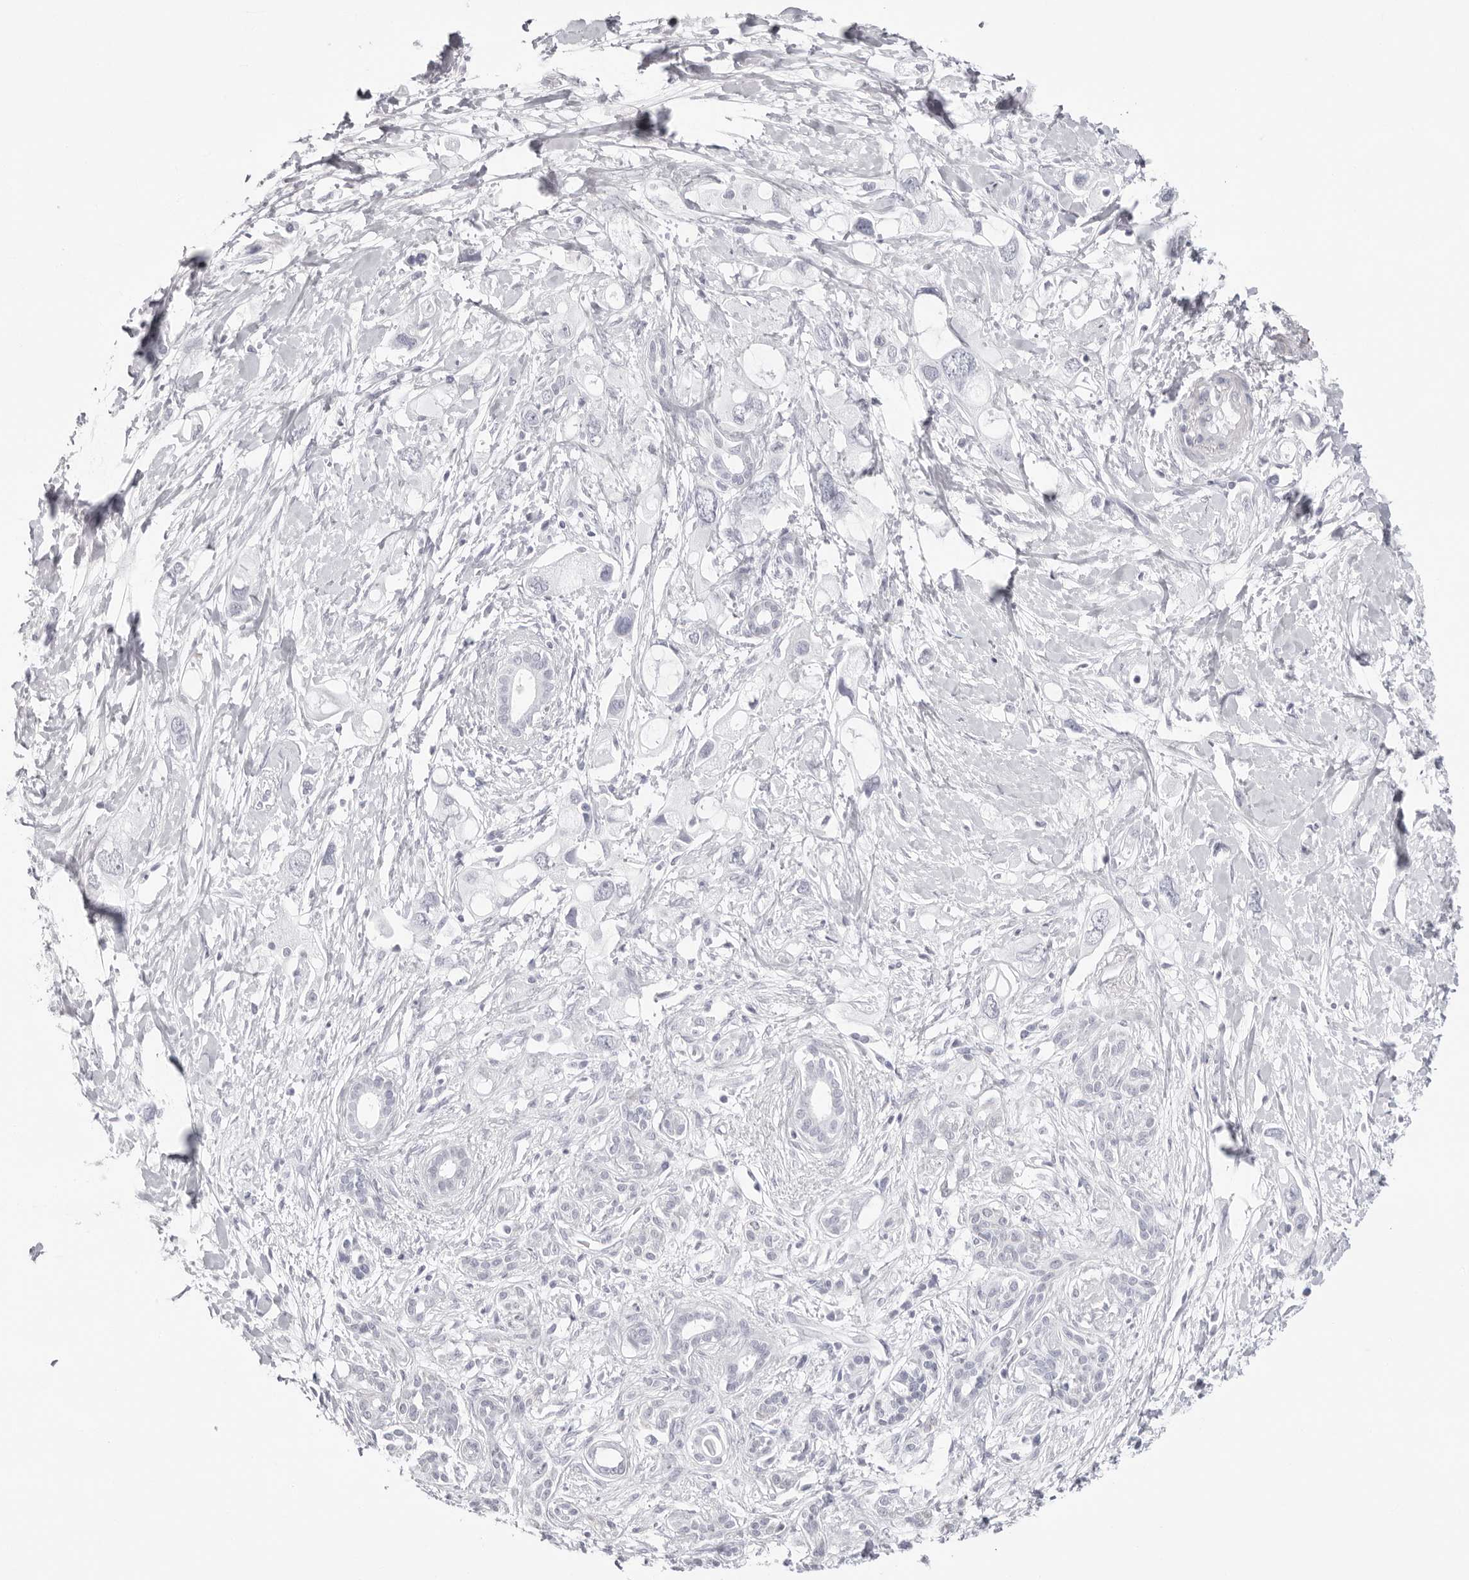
{"staining": {"intensity": "negative", "quantity": "none", "location": "none"}, "tissue": "pancreatic cancer", "cell_type": "Tumor cells", "image_type": "cancer", "snomed": [{"axis": "morphology", "description": "Adenocarcinoma, NOS"}, {"axis": "topography", "description": "Pancreas"}], "caption": "Immunohistochemical staining of human adenocarcinoma (pancreatic) reveals no significant expression in tumor cells.", "gene": "INSL3", "patient": {"sex": "female", "age": 56}}